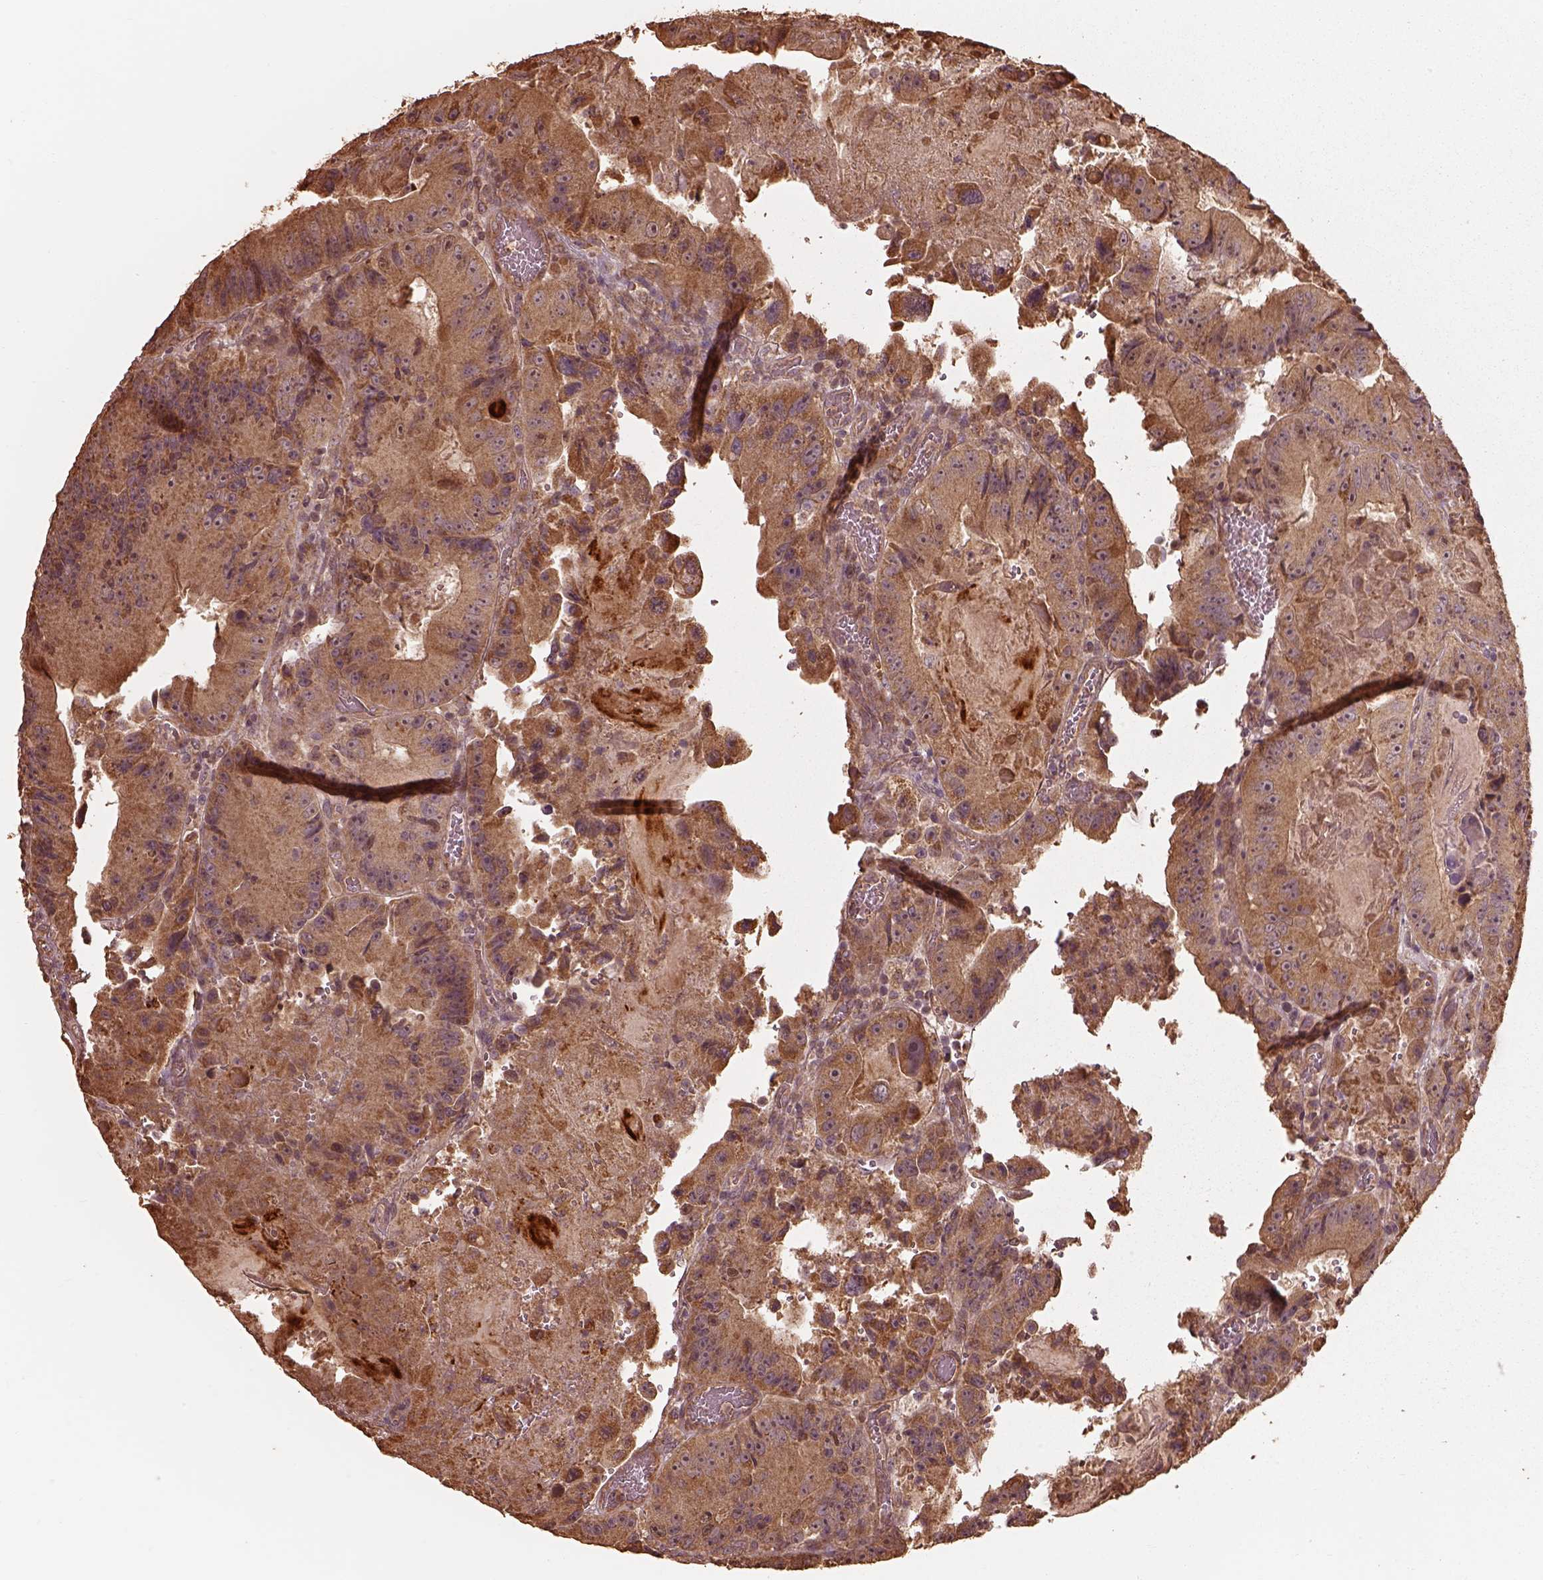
{"staining": {"intensity": "moderate", "quantity": ">75%", "location": "cytoplasmic/membranous"}, "tissue": "colorectal cancer", "cell_type": "Tumor cells", "image_type": "cancer", "snomed": [{"axis": "morphology", "description": "Adenocarcinoma, NOS"}, {"axis": "topography", "description": "Colon"}], "caption": "Colorectal cancer (adenocarcinoma) stained for a protein (brown) displays moderate cytoplasmic/membranous positive expression in about >75% of tumor cells.", "gene": "METTL4", "patient": {"sex": "female", "age": 86}}